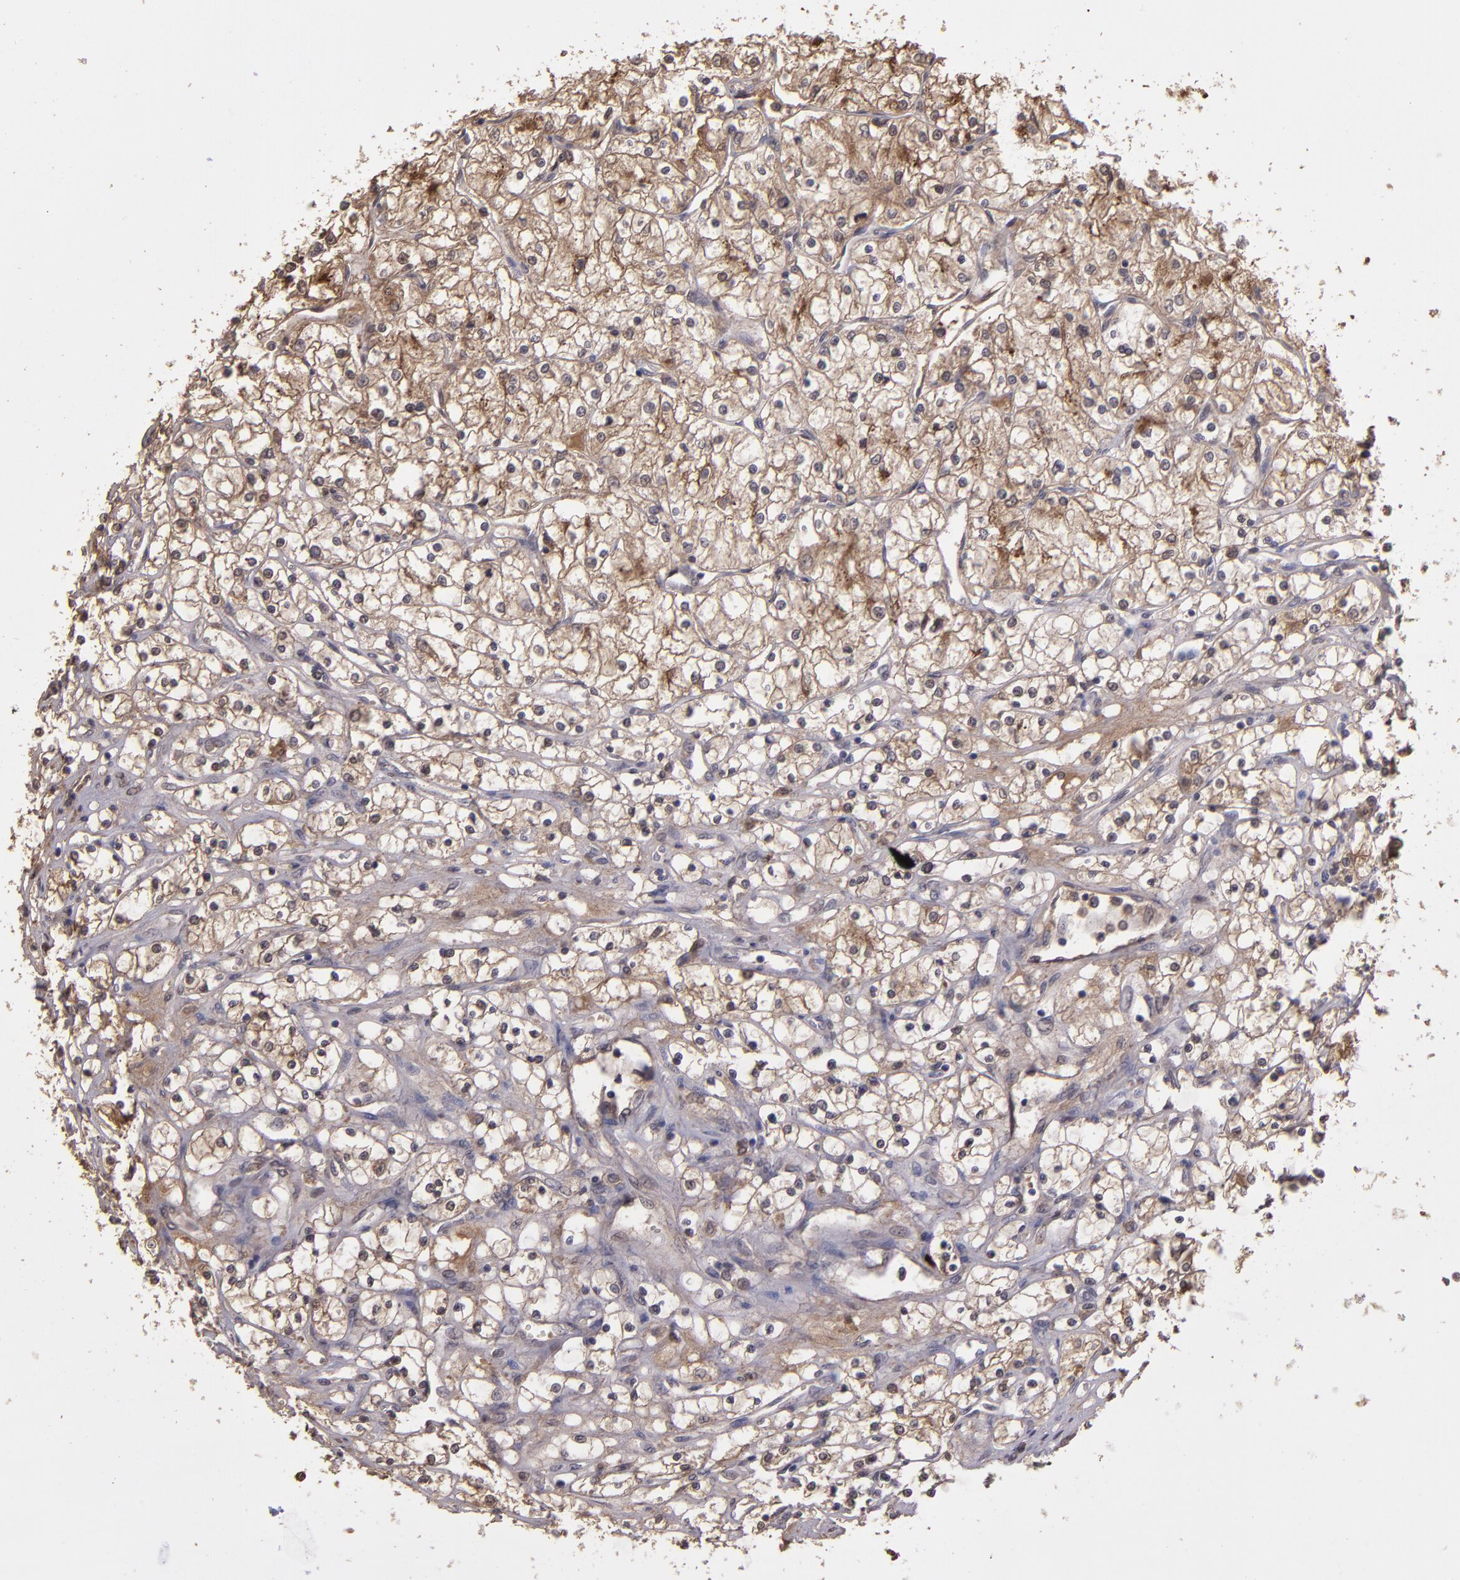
{"staining": {"intensity": "moderate", "quantity": ">75%", "location": "cytoplasmic/membranous"}, "tissue": "renal cancer", "cell_type": "Tumor cells", "image_type": "cancer", "snomed": [{"axis": "morphology", "description": "Adenocarcinoma, NOS"}, {"axis": "topography", "description": "Kidney"}], "caption": "Protein expression analysis of adenocarcinoma (renal) exhibits moderate cytoplasmic/membranous positivity in about >75% of tumor cells.", "gene": "SERPINF2", "patient": {"sex": "male", "age": 61}}